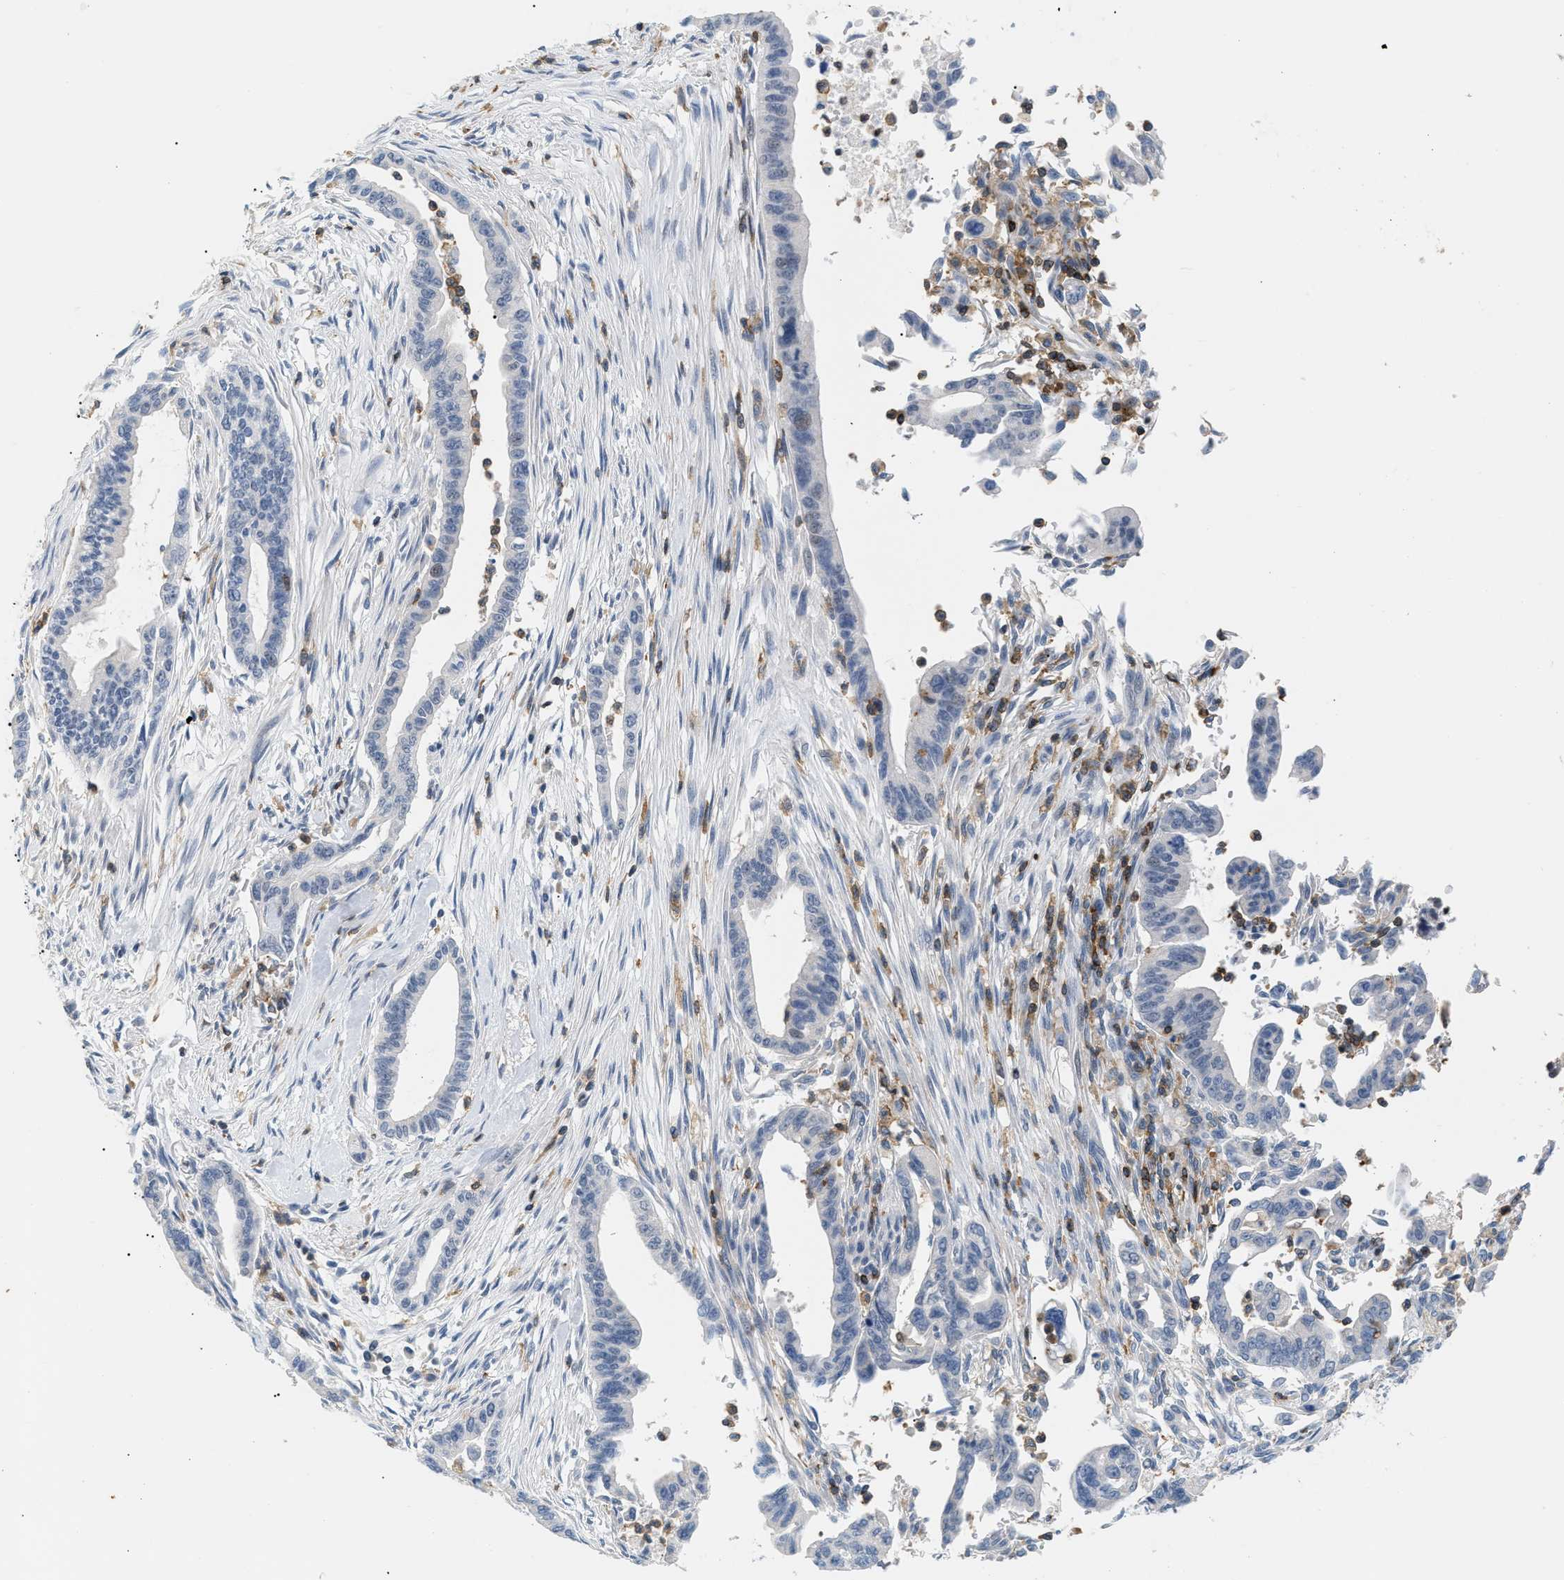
{"staining": {"intensity": "negative", "quantity": "none", "location": "none"}, "tissue": "pancreatic cancer", "cell_type": "Tumor cells", "image_type": "cancer", "snomed": [{"axis": "morphology", "description": "Adenocarcinoma, NOS"}, {"axis": "topography", "description": "Pancreas"}], "caption": "A photomicrograph of adenocarcinoma (pancreatic) stained for a protein exhibits no brown staining in tumor cells. (DAB immunohistochemistry with hematoxylin counter stain).", "gene": "INPP5D", "patient": {"sex": "male", "age": 70}}